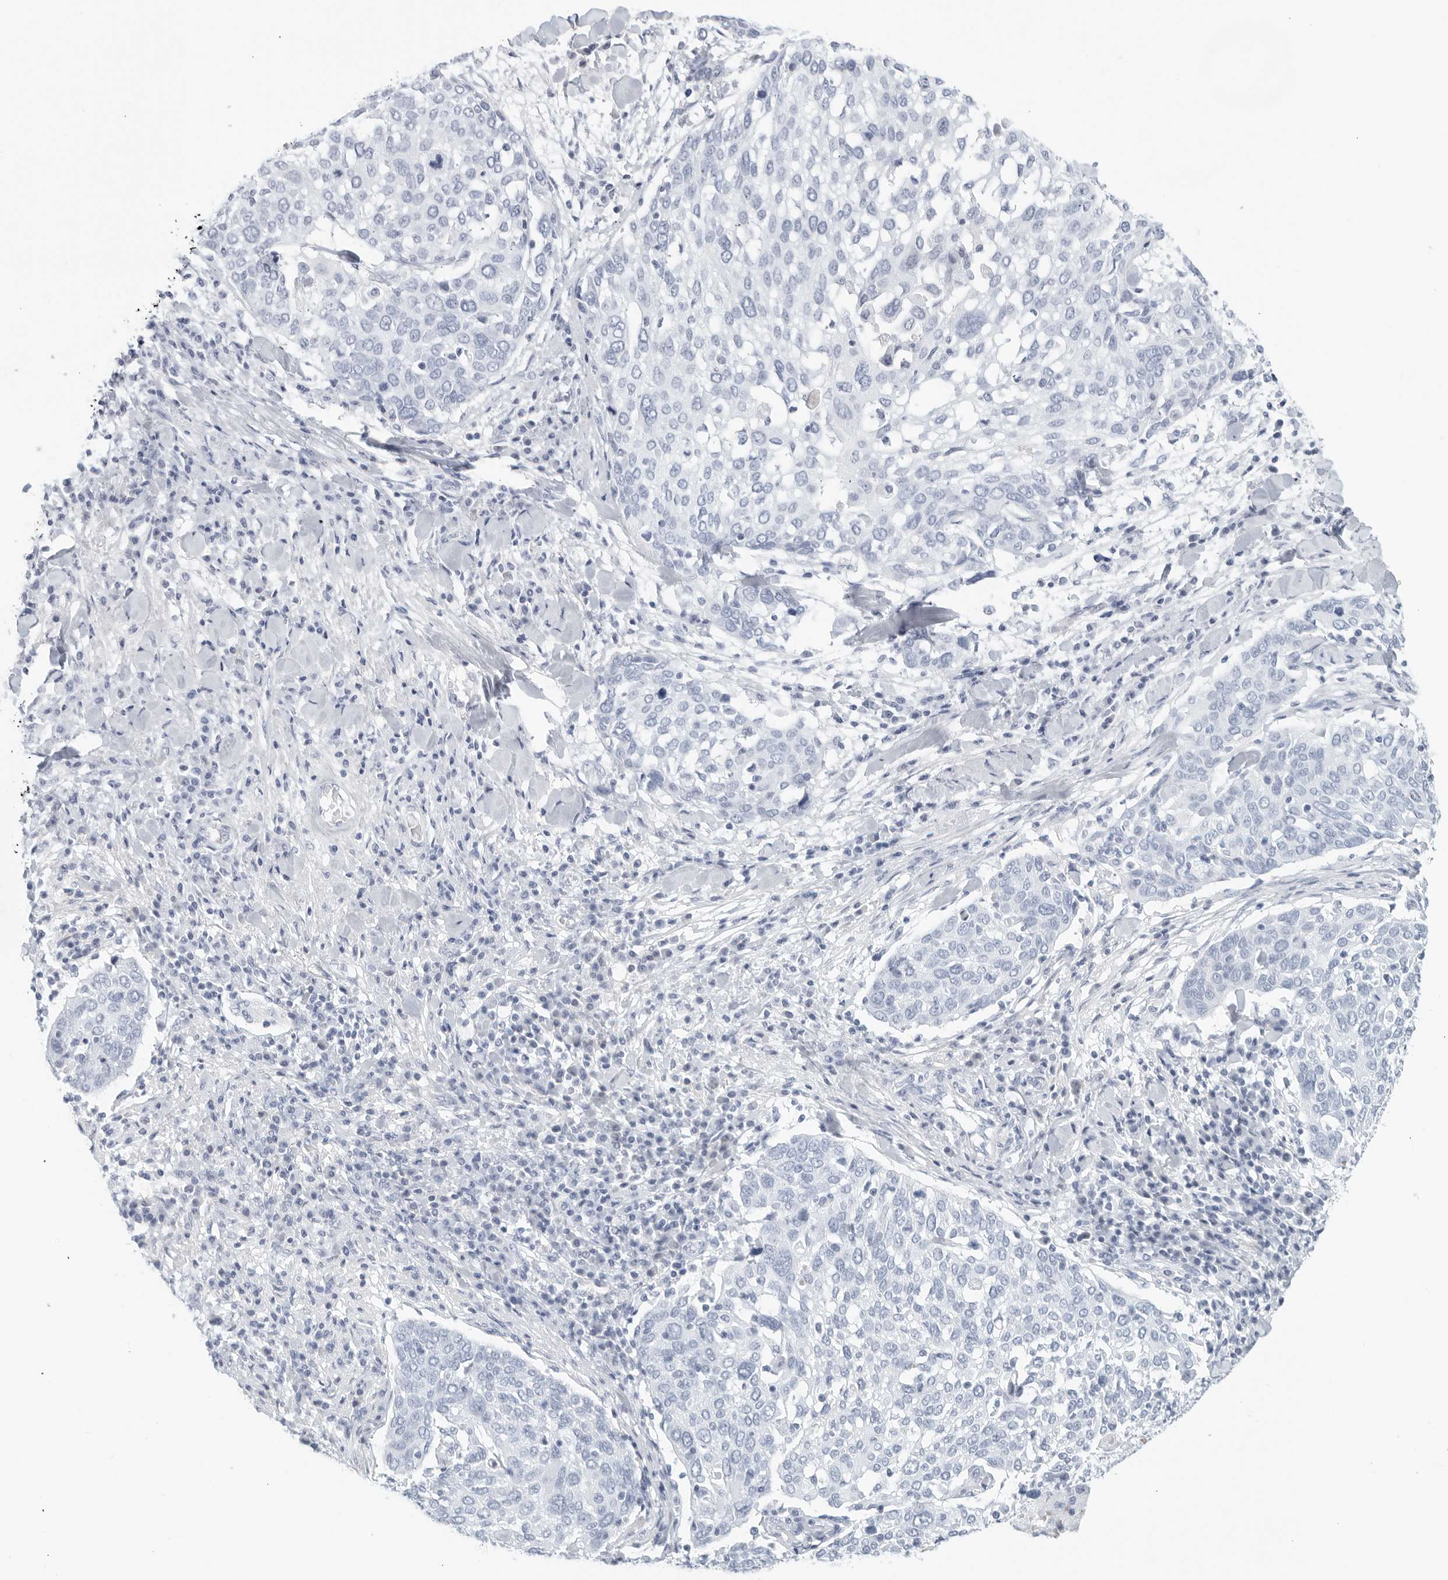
{"staining": {"intensity": "negative", "quantity": "none", "location": "none"}, "tissue": "lung cancer", "cell_type": "Tumor cells", "image_type": "cancer", "snomed": [{"axis": "morphology", "description": "Squamous cell carcinoma, NOS"}, {"axis": "topography", "description": "Lung"}], "caption": "A high-resolution micrograph shows immunohistochemistry staining of lung squamous cell carcinoma, which reveals no significant staining in tumor cells.", "gene": "FGG", "patient": {"sex": "male", "age": 65}}